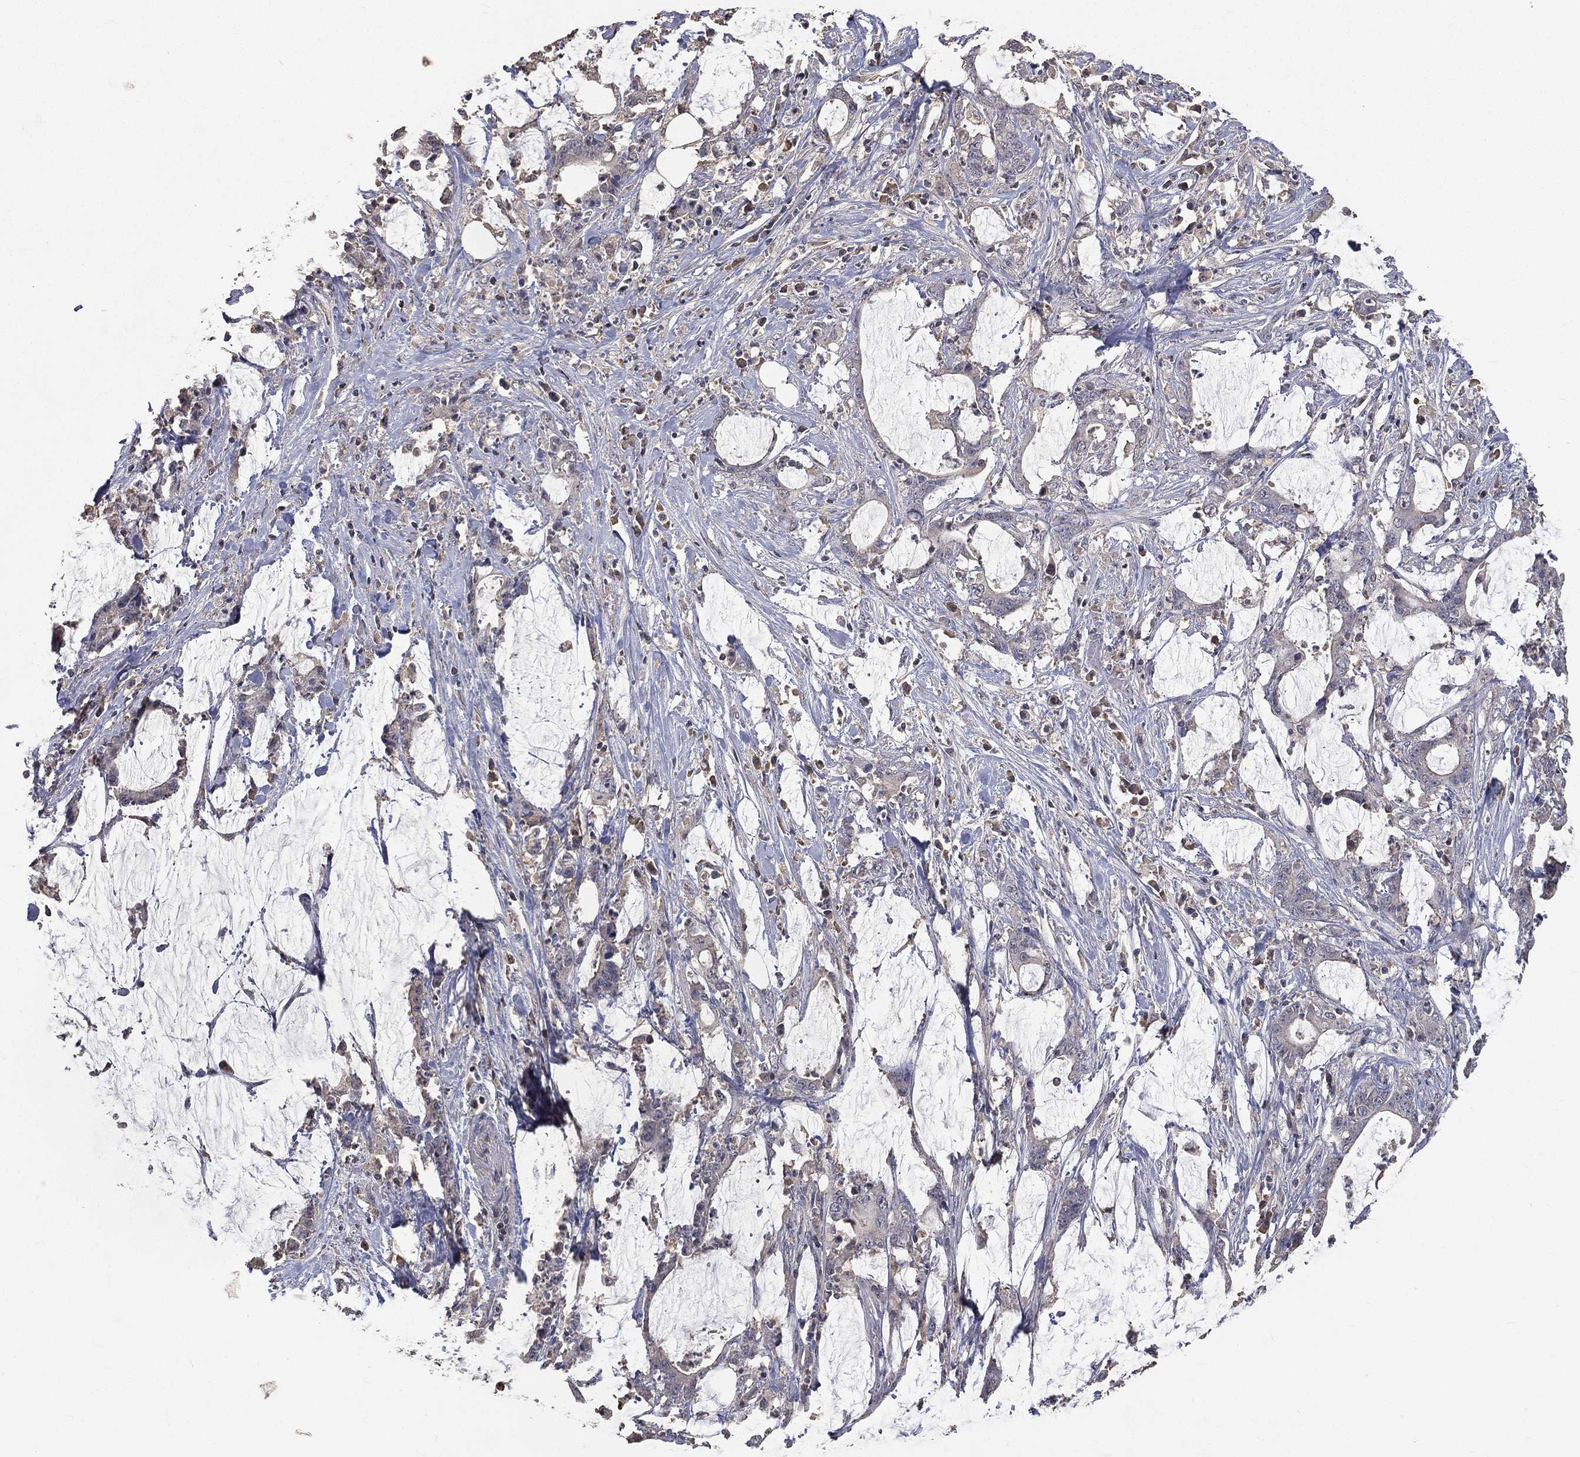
{"staining": {"intensity": "negative", "quantity": "none", "location": "none"}, "tissue": "stomach cancer", "cell_type": "Tumor cells", "image_type": "cancer", "snomed": [{"axis": "morphology", "description": "Adenocarcinoma, NOS"}, {"axis": "topography", "description": "Stomach, upper"}], "caption": "Image shows no significant protein expression in tumor cells of stomach adenocarcinoma.", "gene": "SNAP25", "patient": {"sex": "male", "age": 68}}